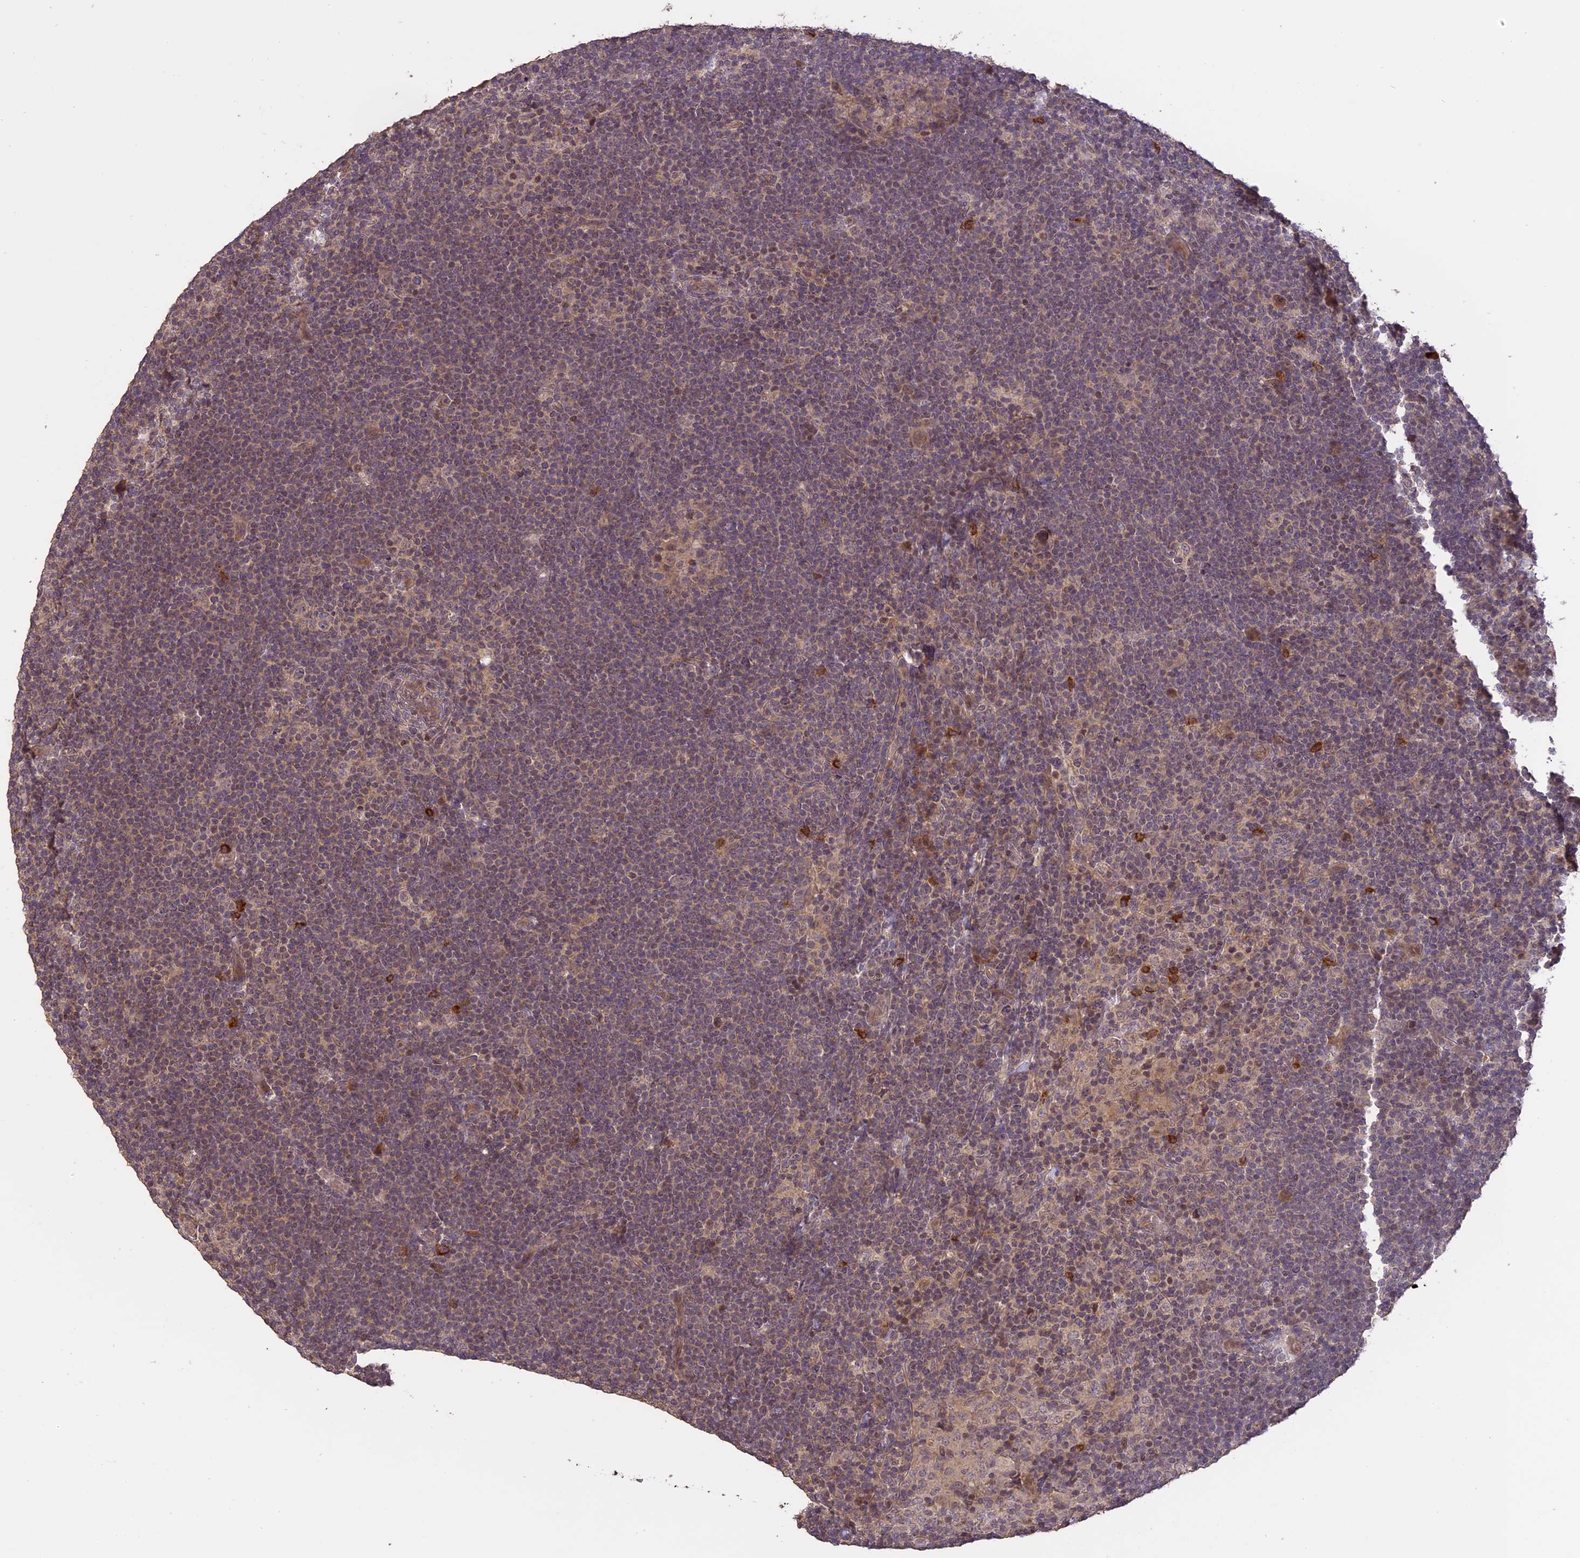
{"staining": {"intensity": "weak", "quantity": "25%-75%", "location": "cytoplasmic/membranous,nuclear"}, "tissue": "lymphoma", "cell_type": "Tumor cells", "image_type": "cancer", "snomed": [{"axis": "morphology", "description": "Hodgkin's disease, NOS"}, {"axis": "topography", "description": "Lymph node"}], "caption": "Immunohistochemical staining of human lymphoma reveals low levels of weak cytoplasmic/membranous and nuclear protein staining in about 25%-75% of tumor cells.", "gene": "TIGD7", "patient": {"sex": "female", "age": 57}}